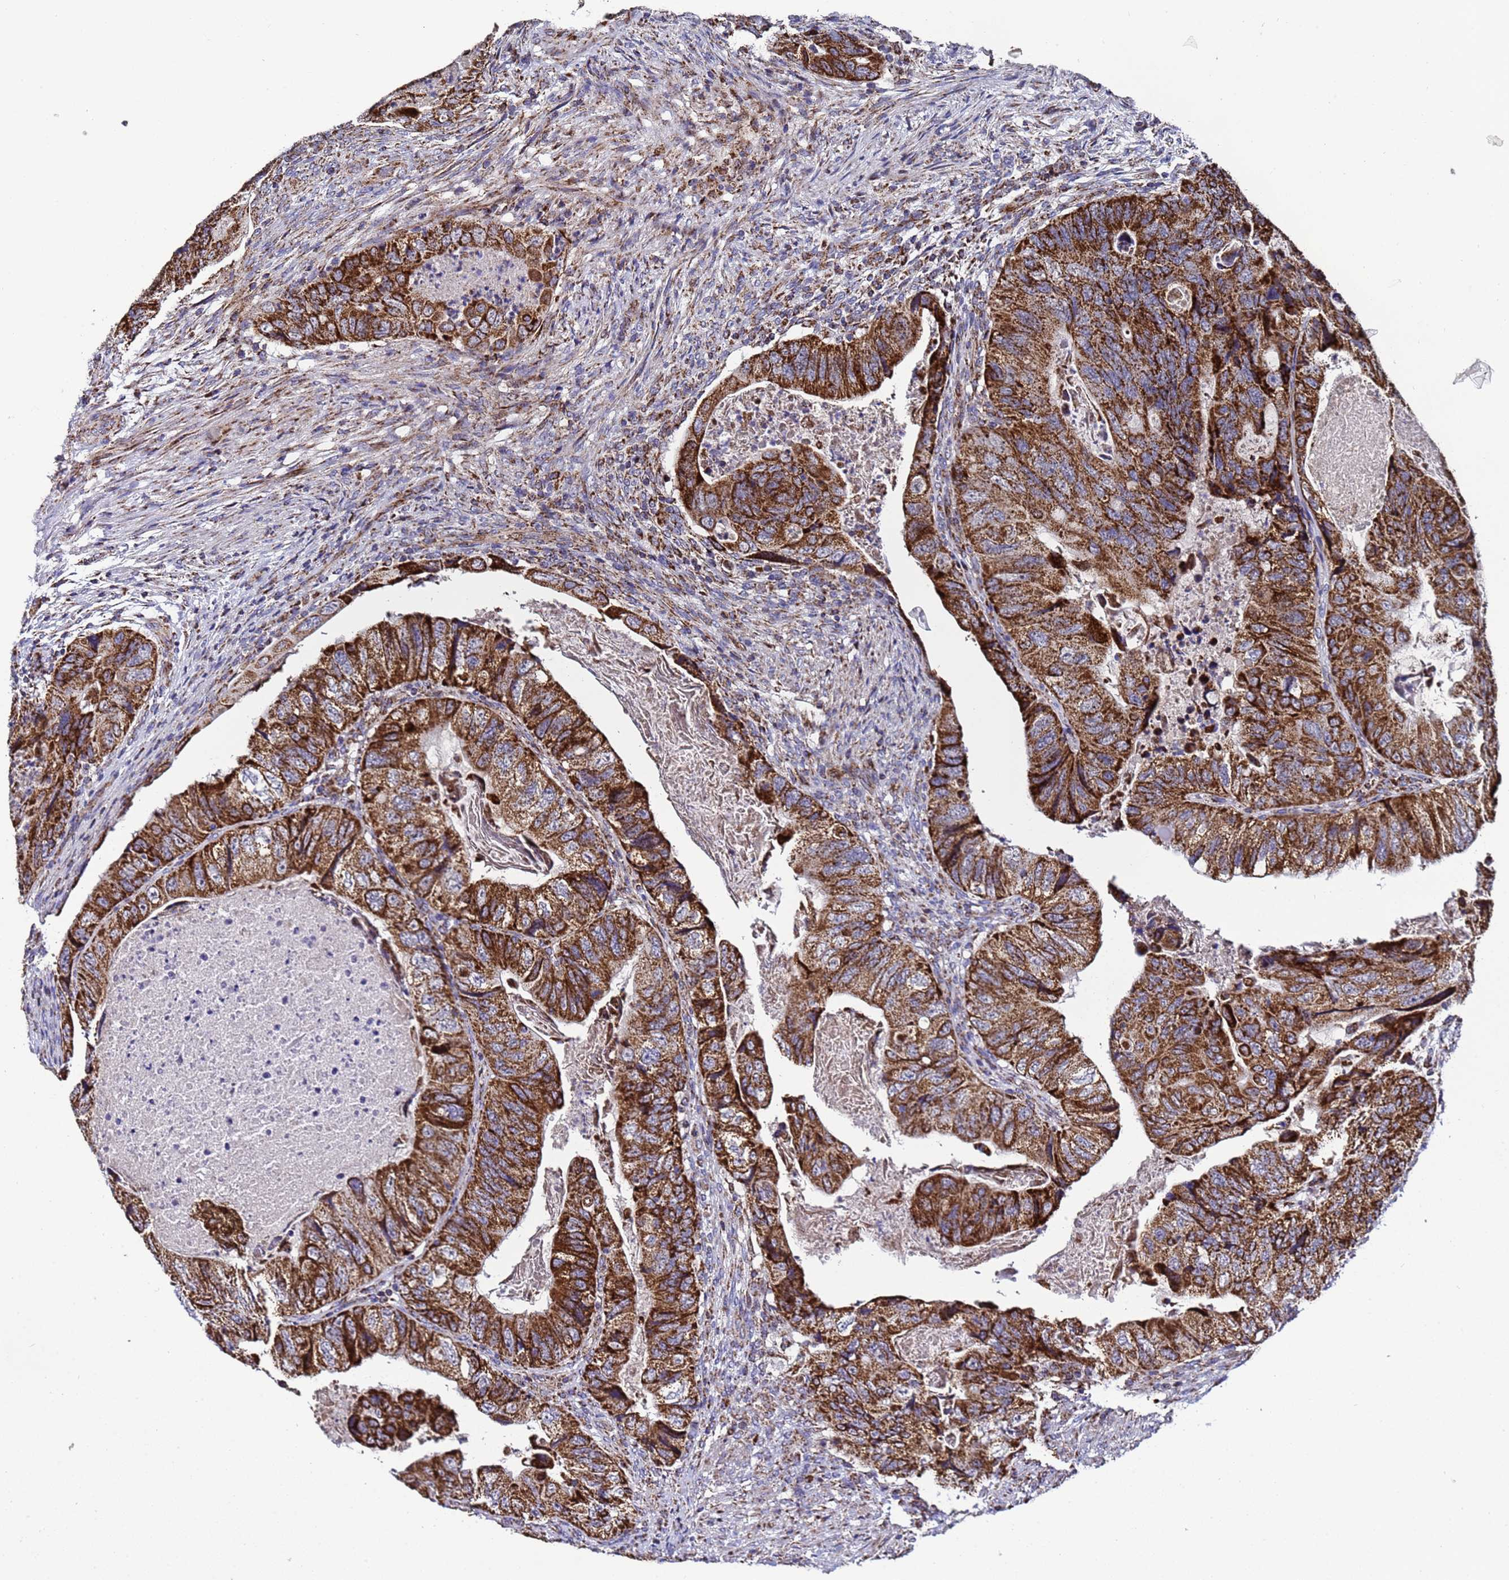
{"staining": {"intensity": "strong", "quantity": ">75%", "location": "cytoplasmic/membranous"}, "tissue": "colorectal cancer", "cell_type": "Tumor cells", "image_type": "cancer", "snomed": [{"axis": "morphology", "description": "Adenocarcinoma, NOS"}, {"axis": "topography", "description": "Rectum"}], "caption": "Immunohistochemistry (IHC) of human colorectal adenocarcinoma displays high levels of strong cytoplasmic/membranous expression in about >75% of tumor cells.", "gene": "MRPS12", "patient": {"sex": "male", "age": 63}}